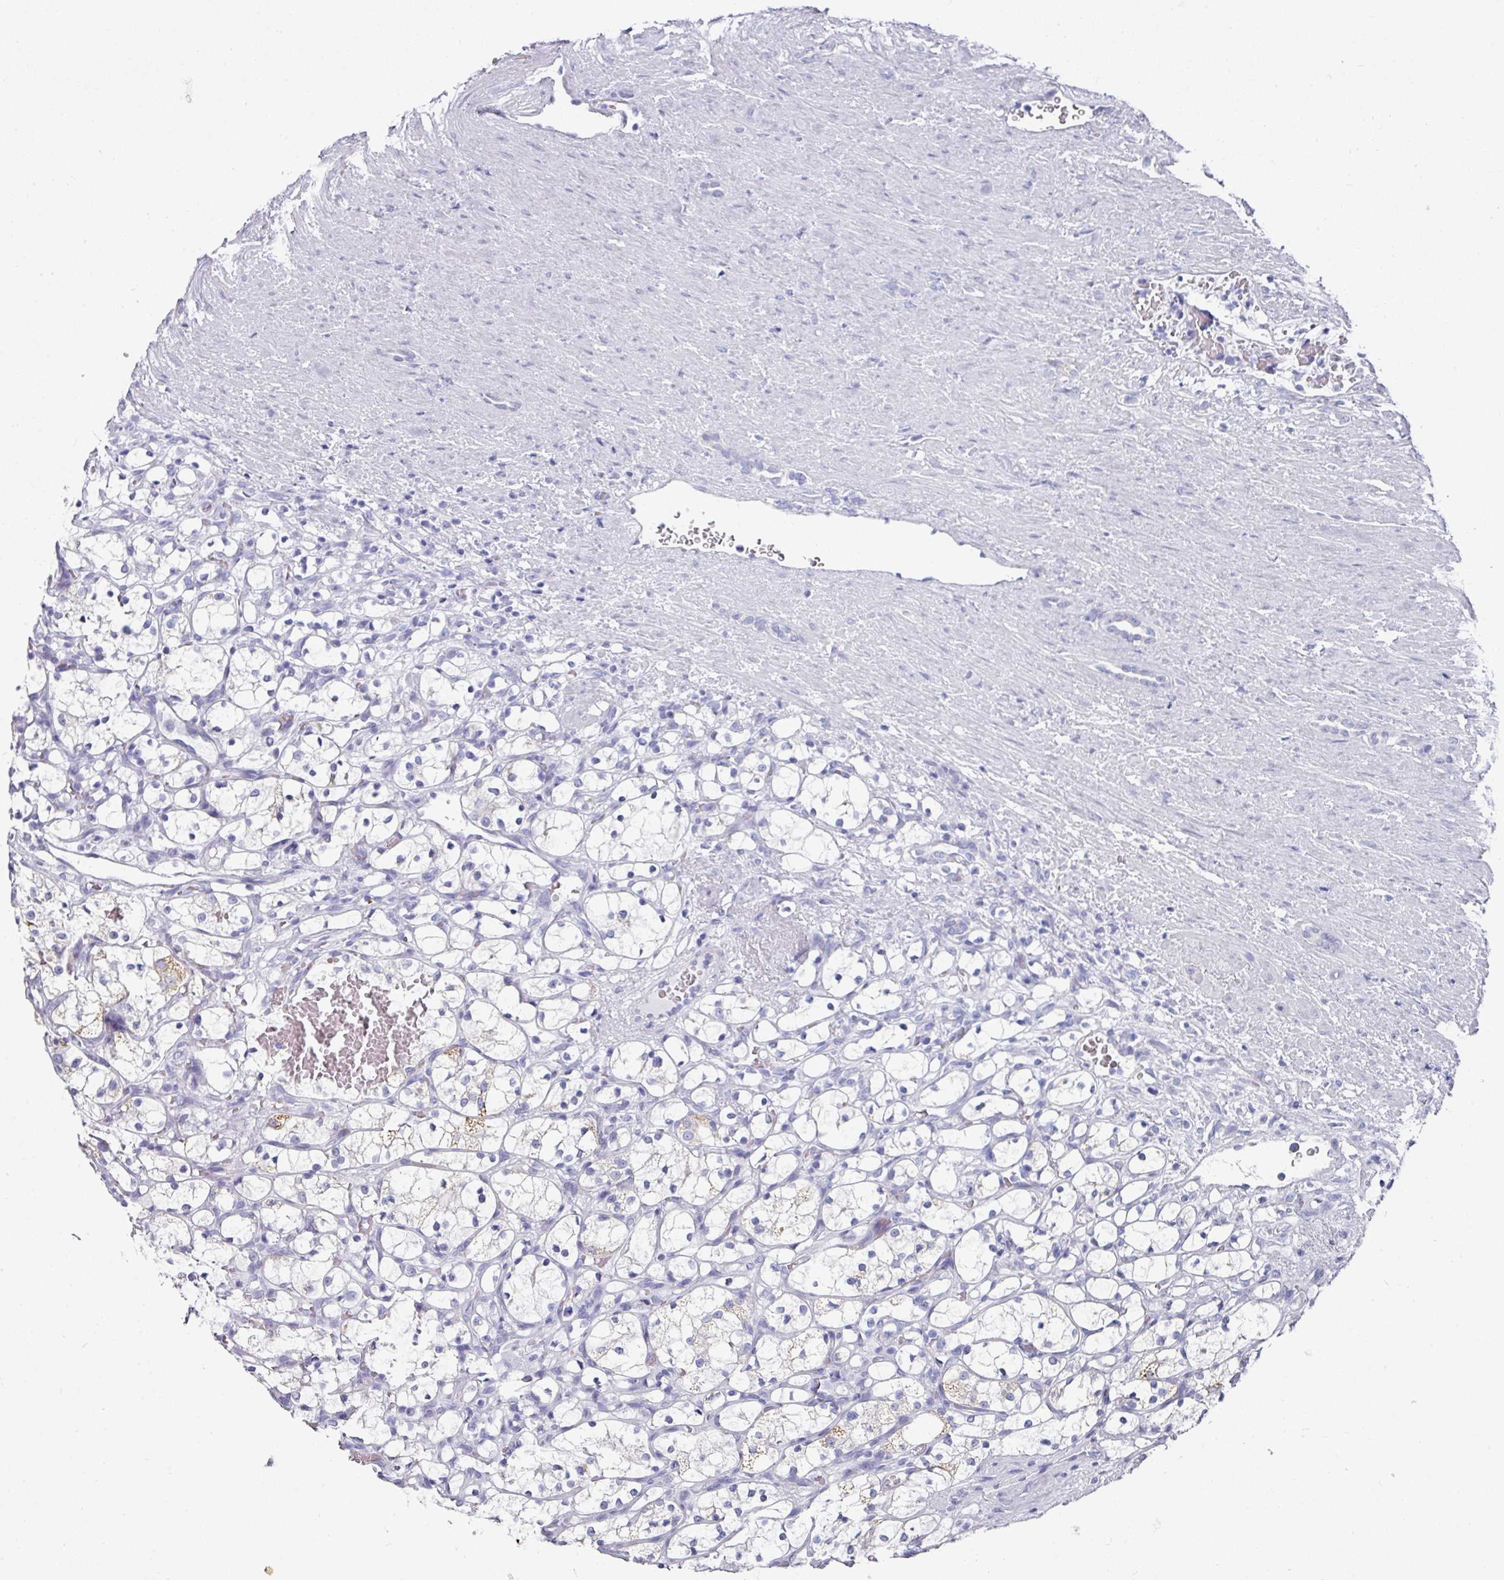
{"staining": {"intensity": "negative", "quantity": "none", "location": "none"}, "tissue": "renal cancer", "cell_type": "Tumor cells", "image_type": "cancer", "snomed": [{"axis": "morphology", "description": "Adenocarcinoma, NOS"}, {"axis": "topography", "description": "Kidney"}], "caption": "This is an IHC micrograph of renal cancer (adenocarcinoma). There is no positivity in tumor cells.", "gene": "SETBP1", "patient": {"sex": "female", "age": 69}}